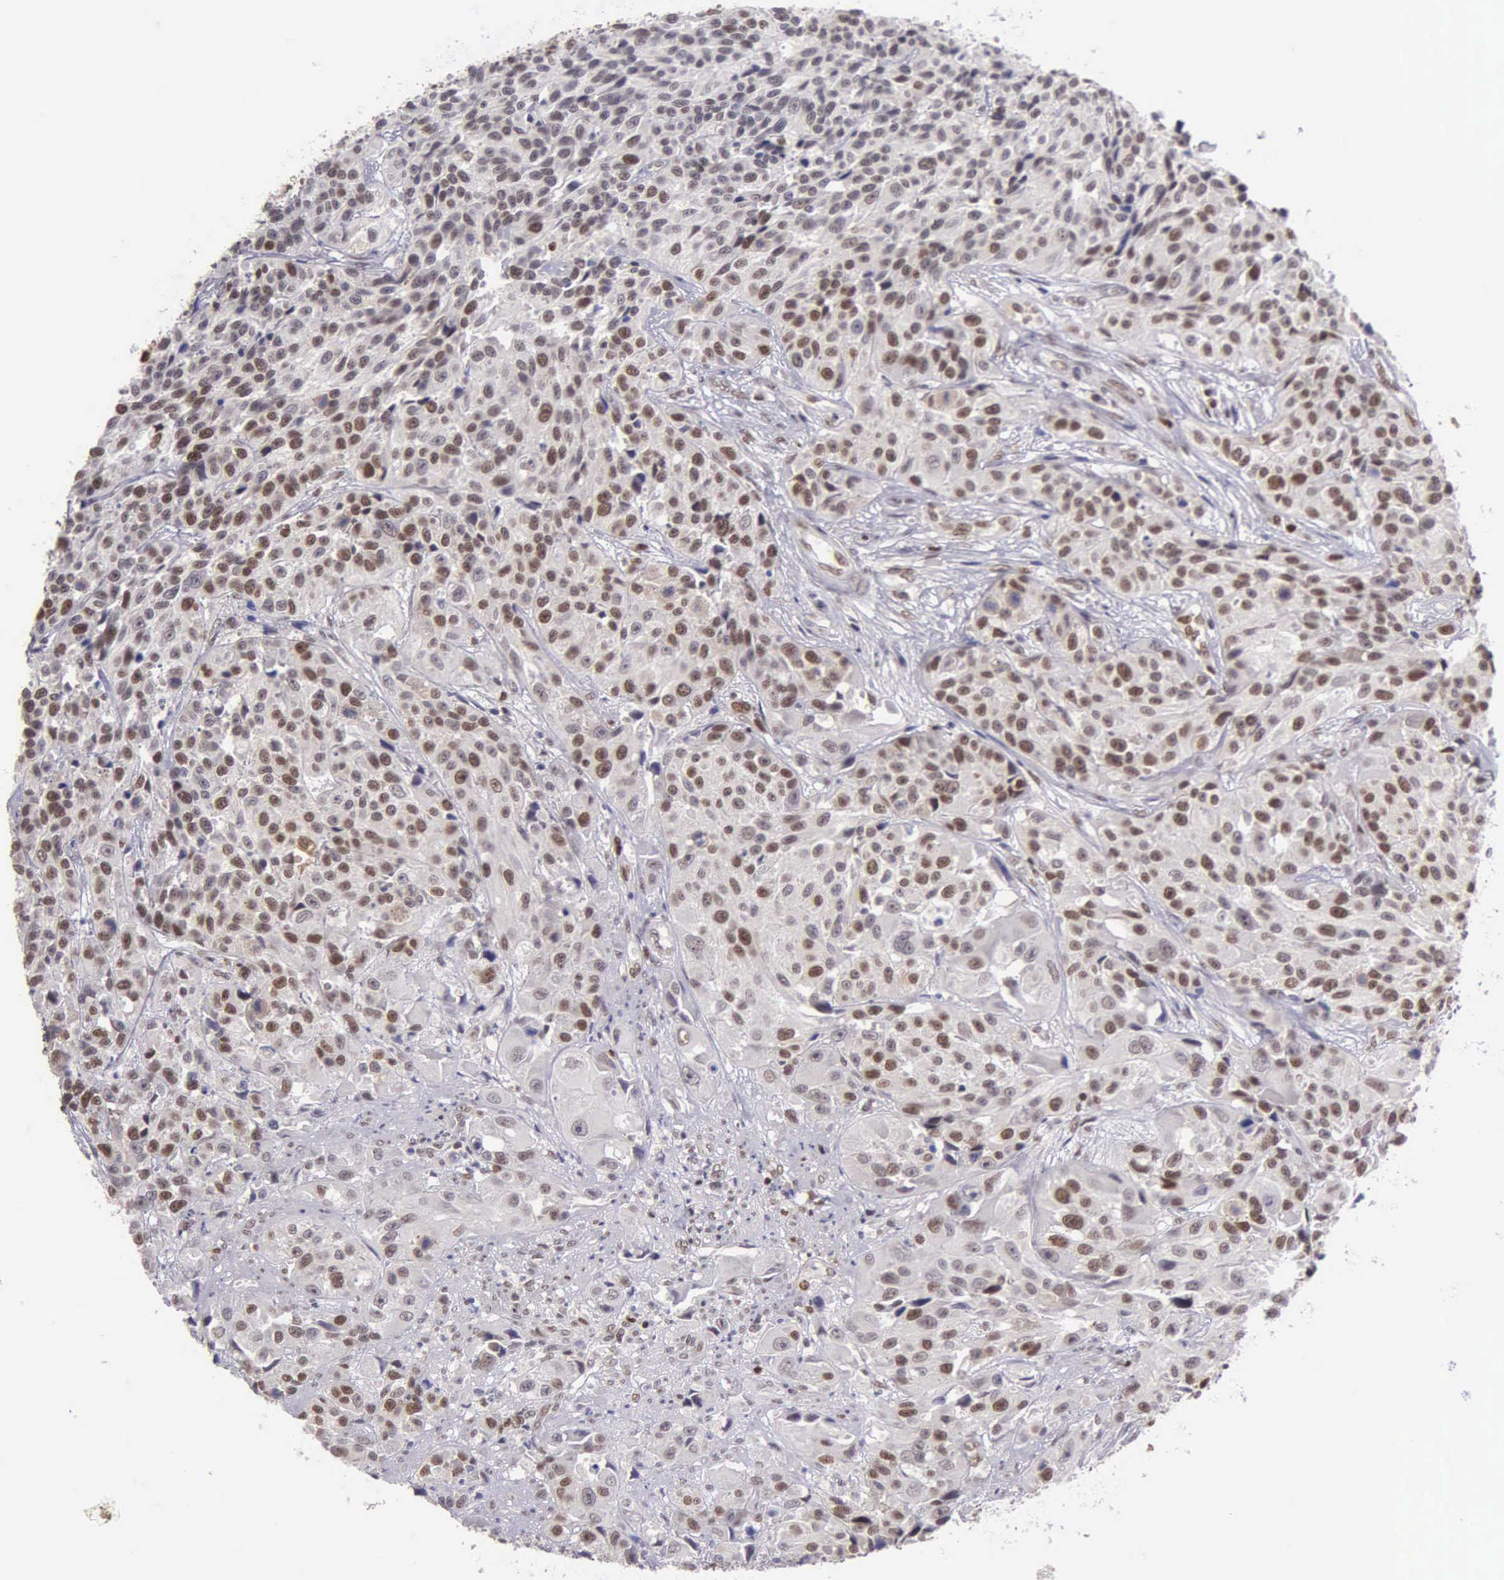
{"staining": {"intensity": "weak", "quantity": "25%-75%", "location": "cytoplasmic/membranous,nuclear"}, "tissue": "urothelial cancer", "cell_type": "Tumor cells", "image_type": "cancer", "snomed": [{"axis": "morphology", "description": "Urothelial carcinoma, High grade"}, {"axis": "topography", "description": "Urinary bladder"}], "caption": "Urothelial cancer stained with a protein marker reveals weak staining in tumor cells.", "gene": "UBR7", "patient": {"sex": "female", "age": 81}}